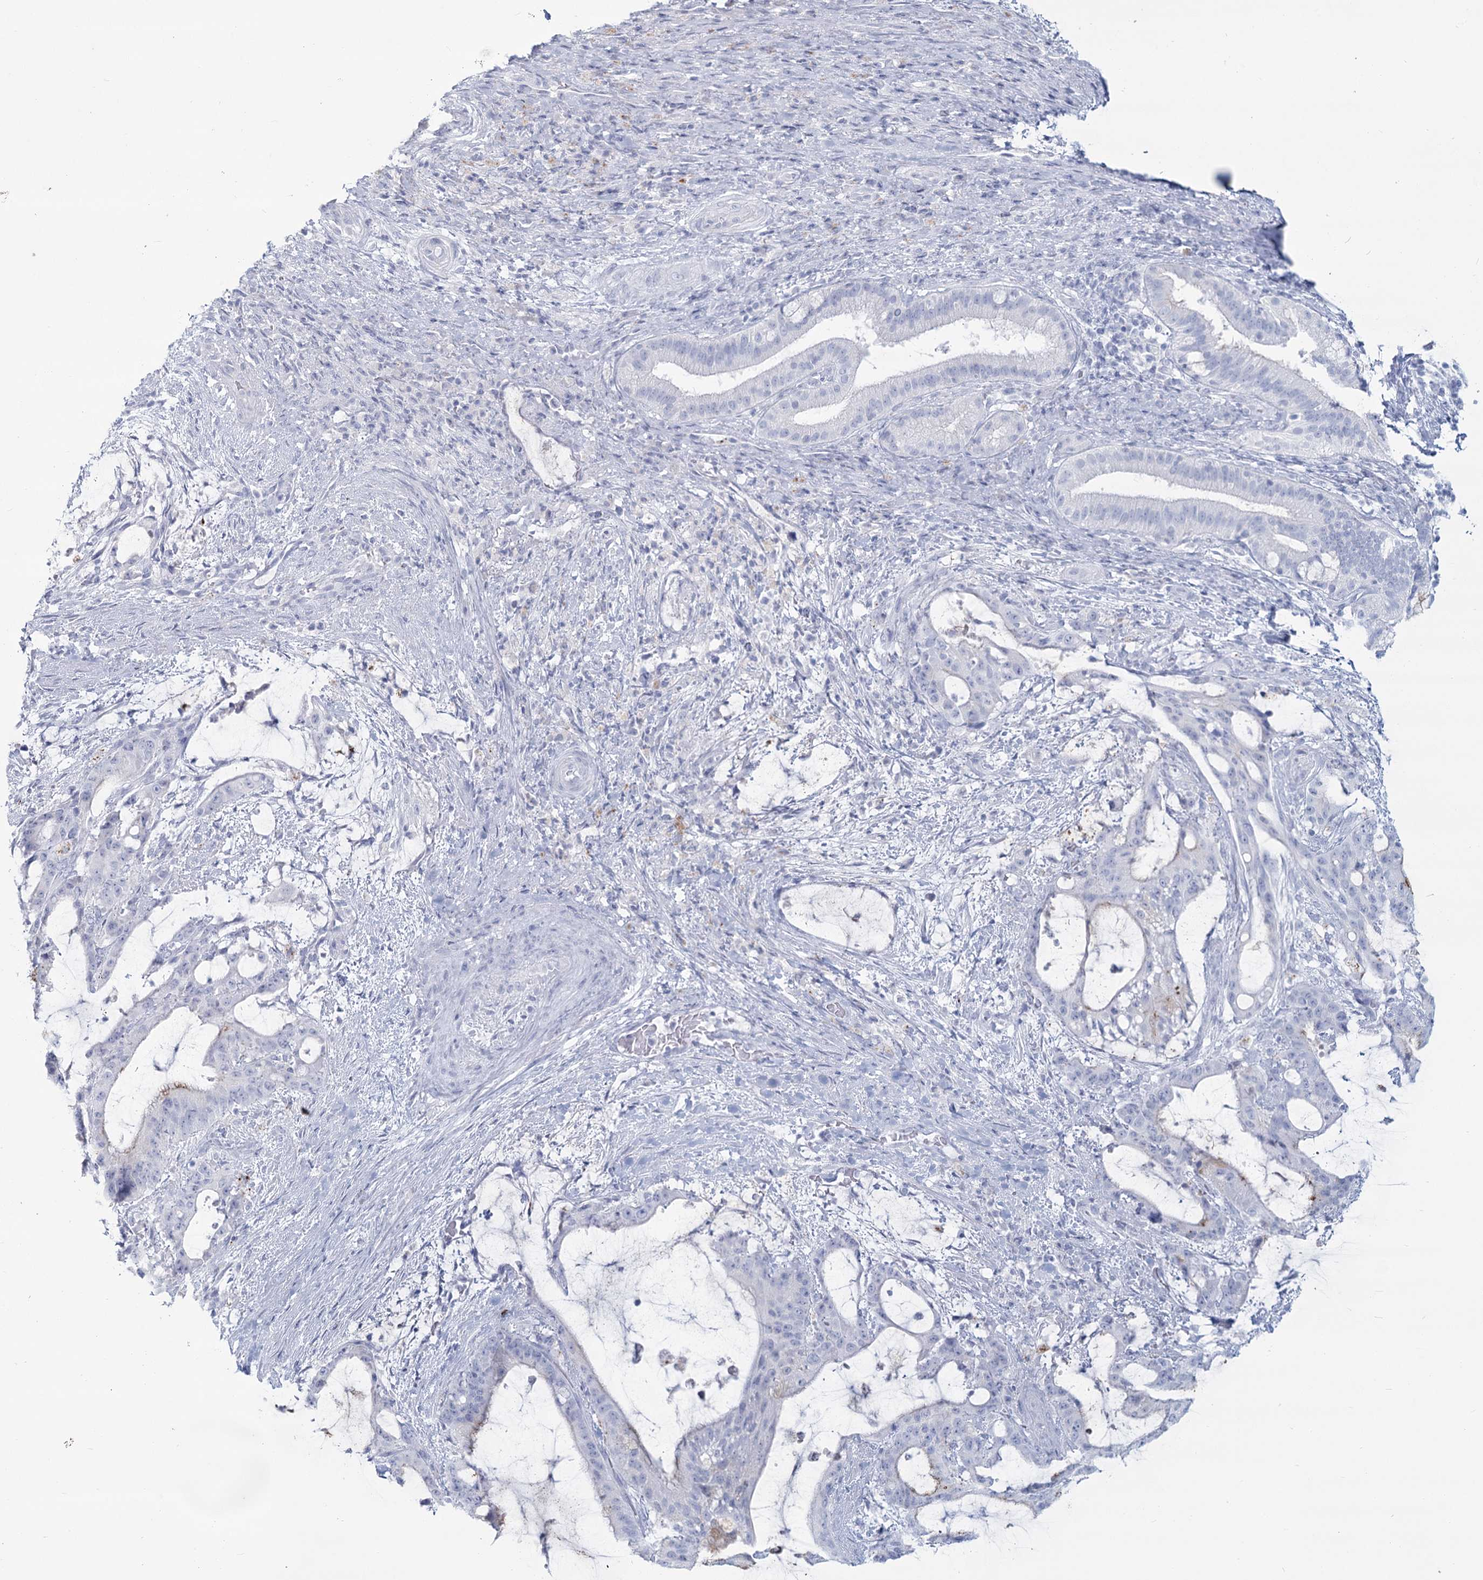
{"staining": {"intensity": "negative", "quantity": "none", "location": "none"}, "tissue": "liver cancer", "cell_type": "Tumor cells", "image_type": "cancer", "snomed": [{"axis": "morphology", "description": "Normal tissue, NOS"}, {"axis": "morphology", "description": "Cholangiocarcinoma"}, {"axis": "topography", "description": "Liver"}, {"axis": "topography", "description": "Peripheral nerve tissue"}], "caption": "Human liver cholangiocarcinoma stained for a protein using immunohistochemistry shows no expression in tumor cells.", "gene": "SLC6A19", "patient": {"sex": "female", "age": 73}}